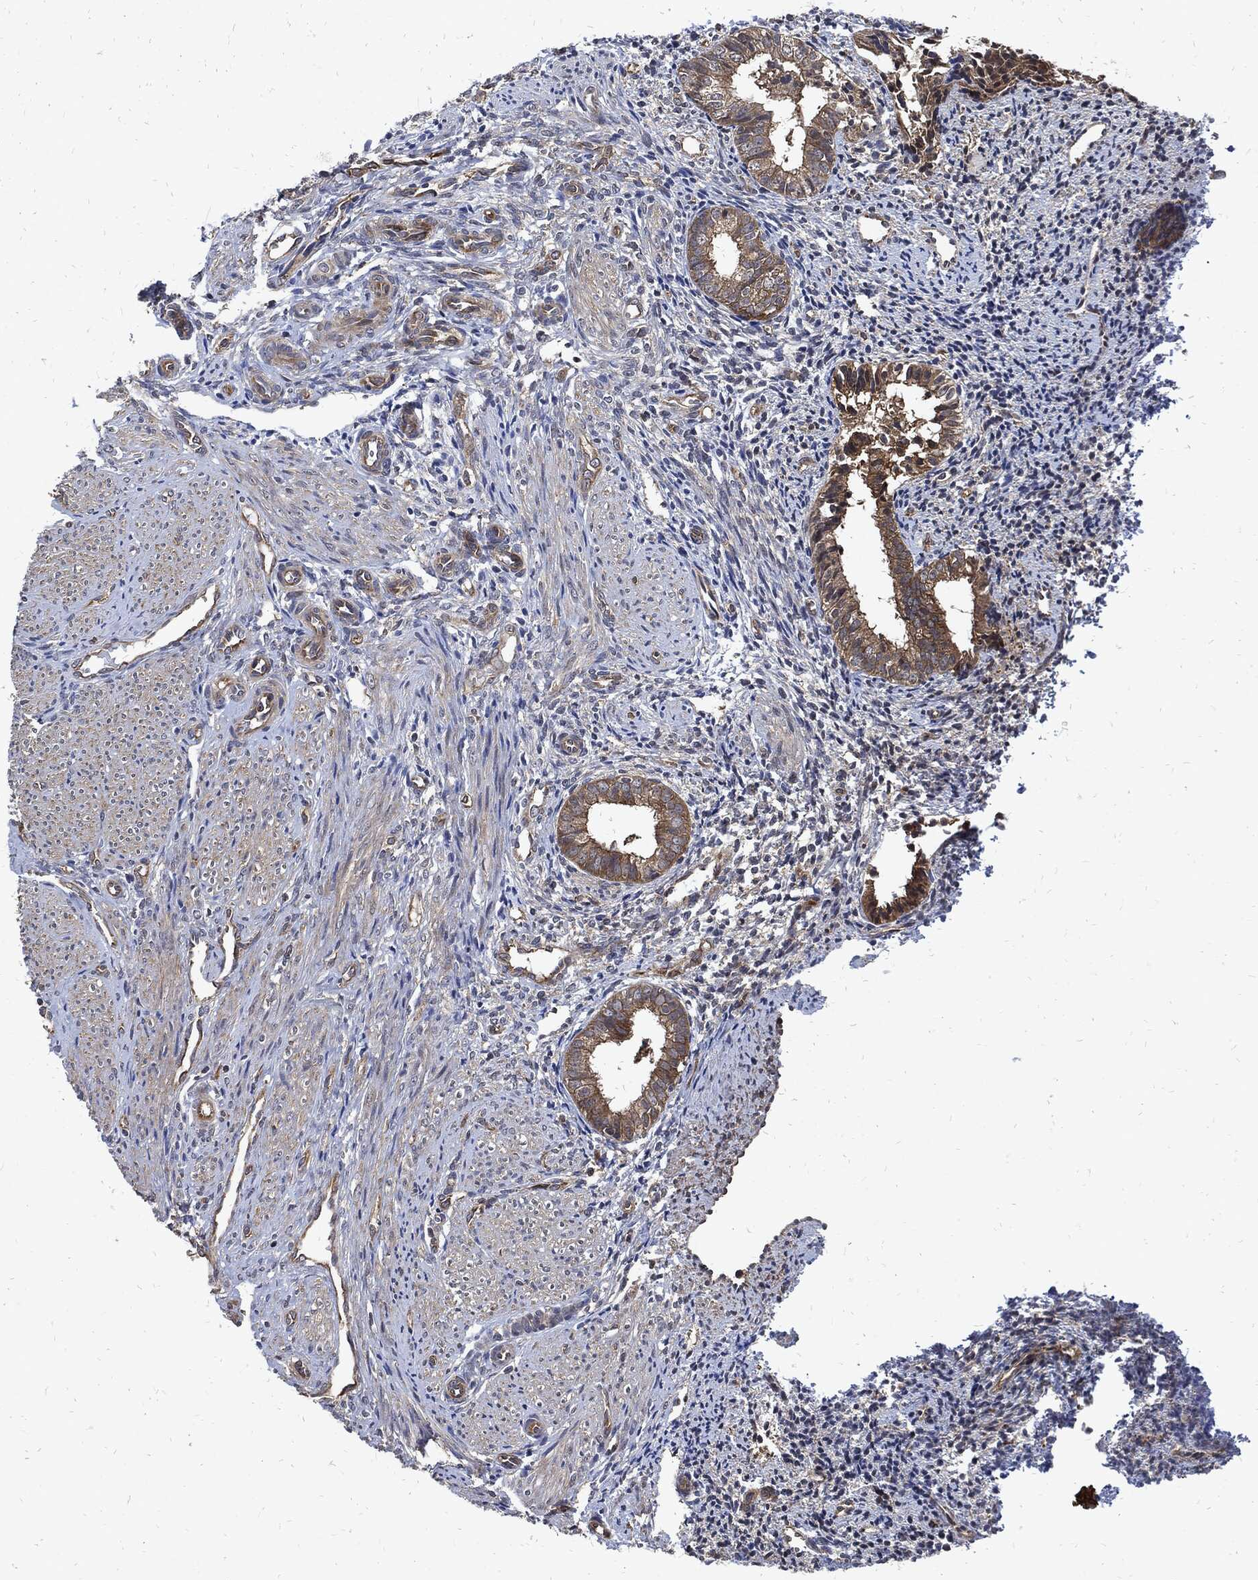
{"staining": {"intensity": "negative", "quantity": "none", "location": "none"}, "tissue": "endometrium", "cell_type": "Cells in endometrial stroma", "image_type": "normal", "snomed": [{"axis": "morphology", "description": "Normal tissue, NOS"}, {"axis": "topography", "description": "Endometrium"}], "caption": "Protein analysis of normal endometrium displays no significant positivity in cells in endometrial stroma.", "gene": "DCTN1", "patient": {"sex": "female", "age": 47}}